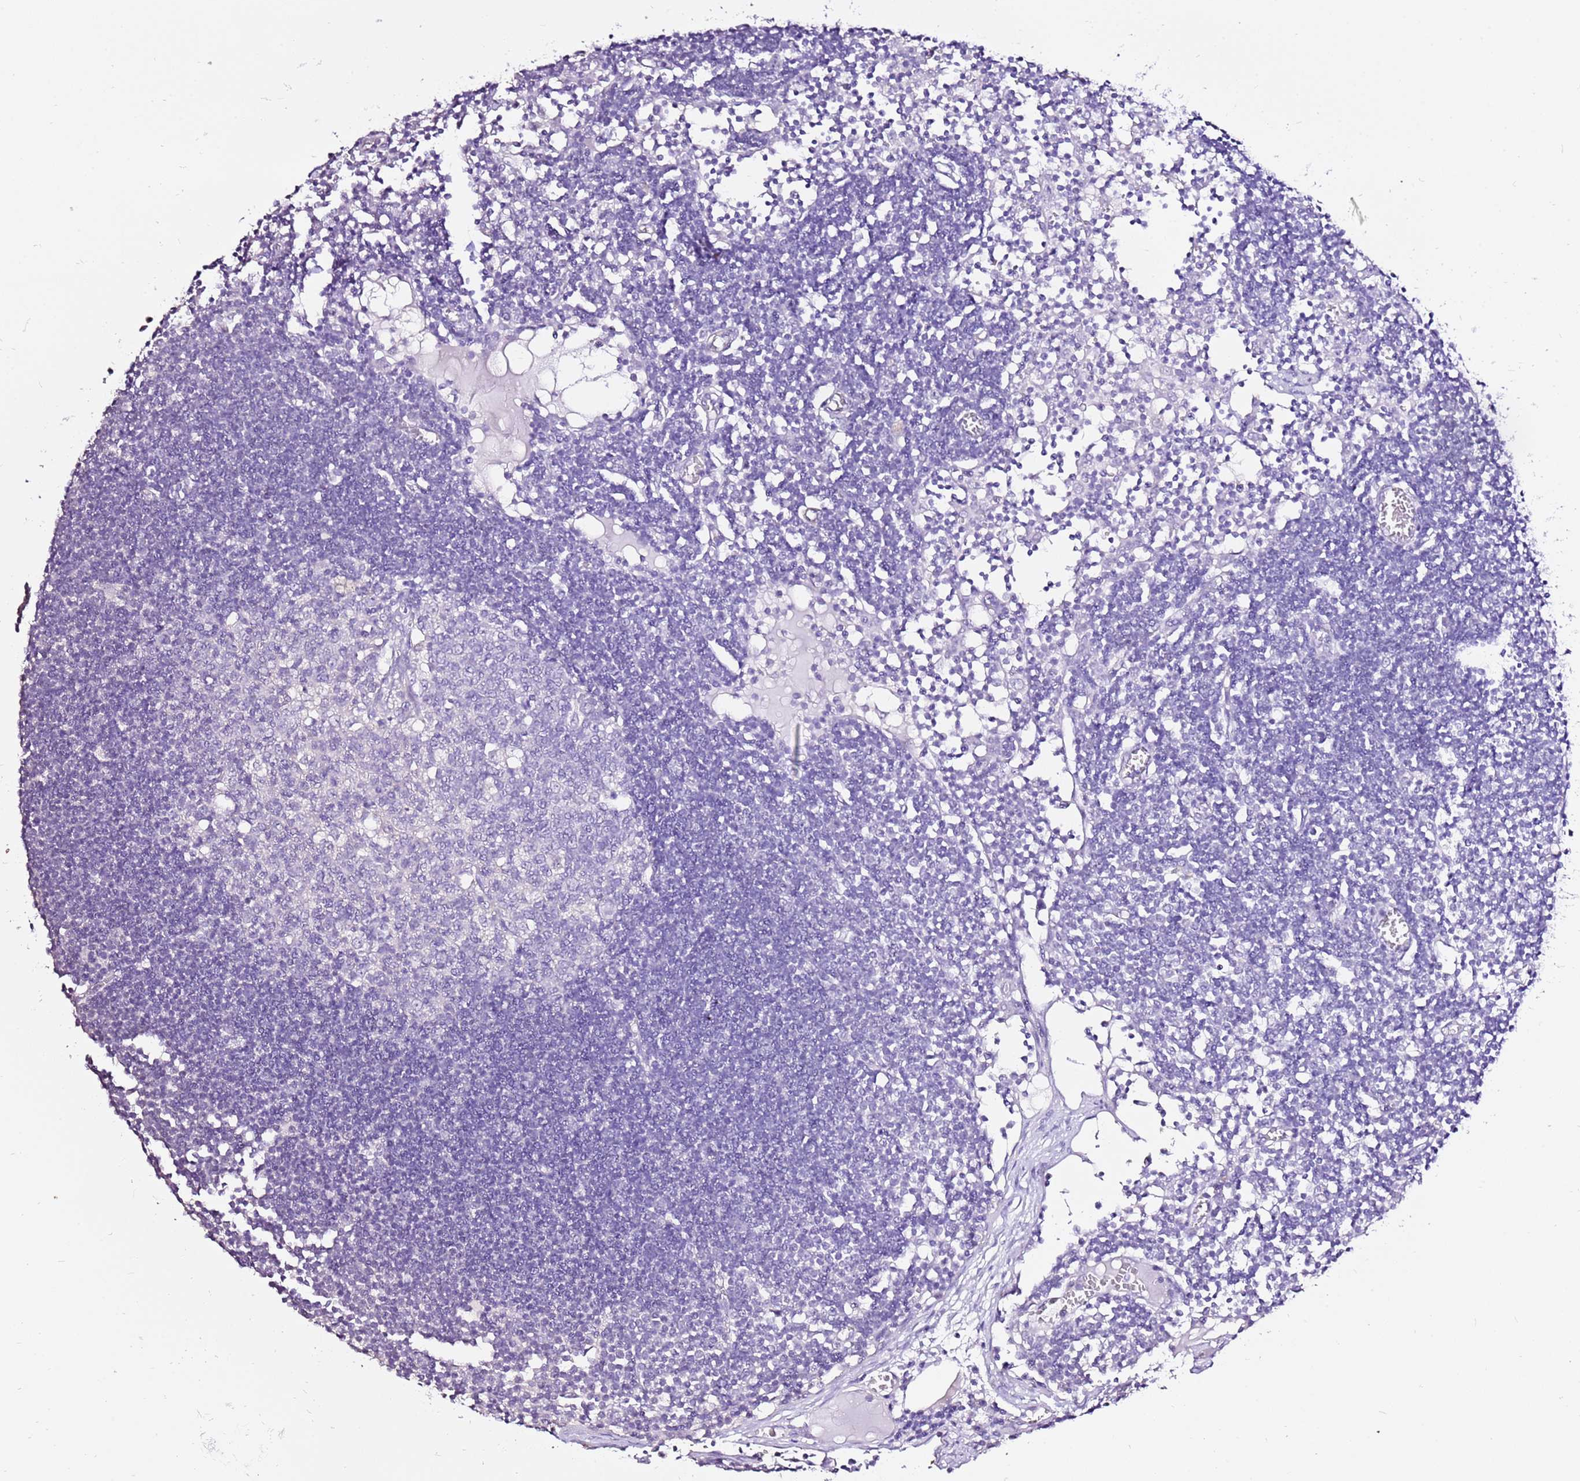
{"staining": {"intensity": "negative", "quantity": "none", "location": "none"}, "tissue": "lymph node", "cell_type": "Germinal center cells", "image_type": "normal", "snomed": [{"axis": "morphology", "description": "Normal tissue, NOS"}, {"axis": "topography", "description": "Lymph node"}], "caption": "The immunohistochemistry photomicrograph has no significant positivity in germinal center cells of lymph node.", "gene": "ART5", "patient": {"sex": "female", "age": 11}}